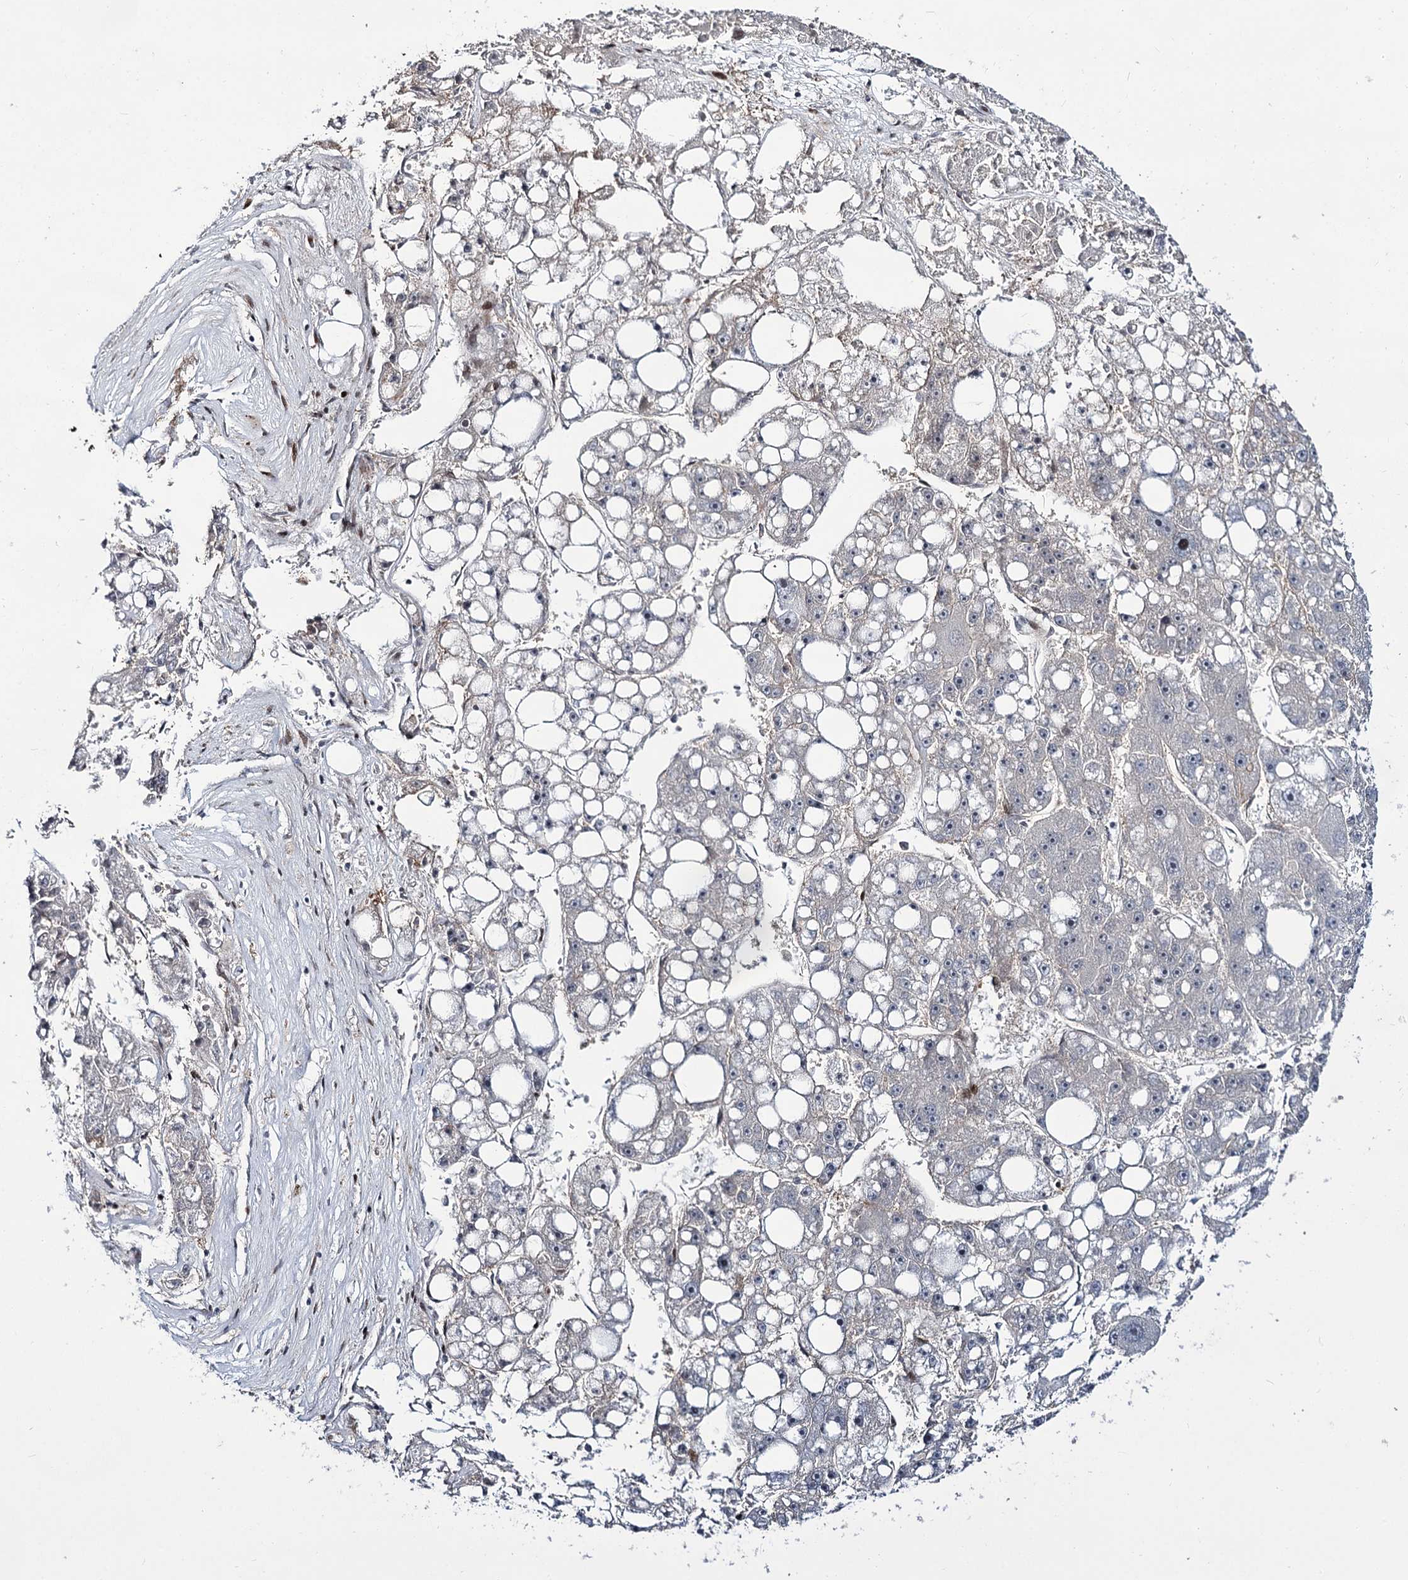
{"staining": {"intensity": "negative", "quantity": "none", "location": "none"}, "tissue": "liver cancer", "cell_type": "Tumor cells", "image_type": "cancer", "snomed": [{"axis": "morphology", "description": "Carcinoma, Hepatocellular, NOS"}, {"axis": "topography", "description": "Liver"}], "caption": "Tumor cells are negative for protein expression in human liver cancer (hepatocellular carcinoma).", "gene": "ITFG2", "patient": {"sex": "female", "age": 61}}